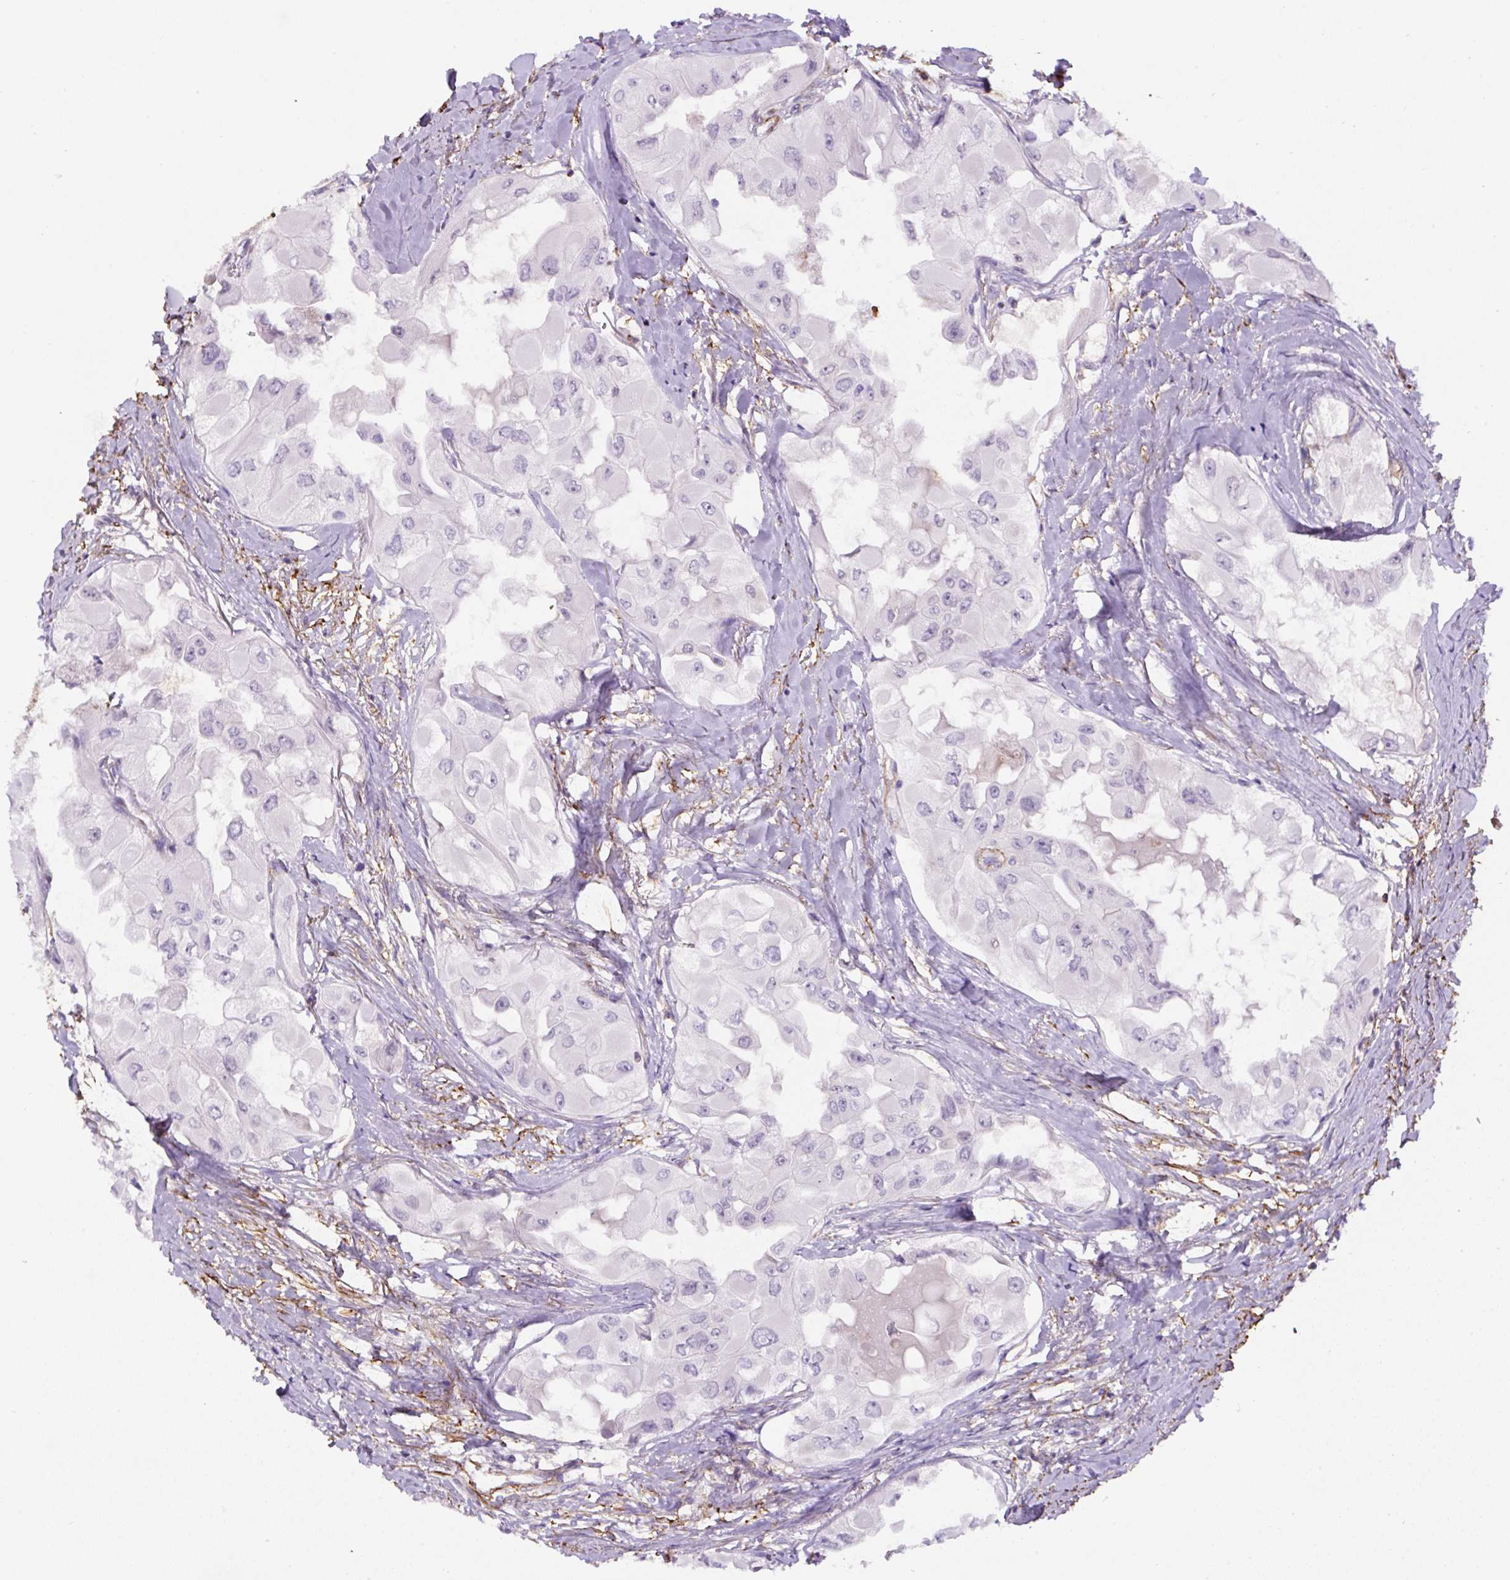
{"staining": {"intensity": "negative", "quantity": "none", "location": "none"}, "tissue": "thyroid cancer", "cell_type": "Tumor cells", "image_type": "cancer", "snomed": [{"axis": "morphology", "description": "Normal tissue, NOS"}, {"axis": "morphology", "description": "Papillary adenocarcinoma, NOS"}, {"axis": "topography", "description": "Thyroid gland"}], "caption": "This is an IHC image of human thyroid papillary adenocarcinoma. There is no staining in tumor cells.", "gene": "B3GALT5", "patient": {"sex": "female", "age": 59}}